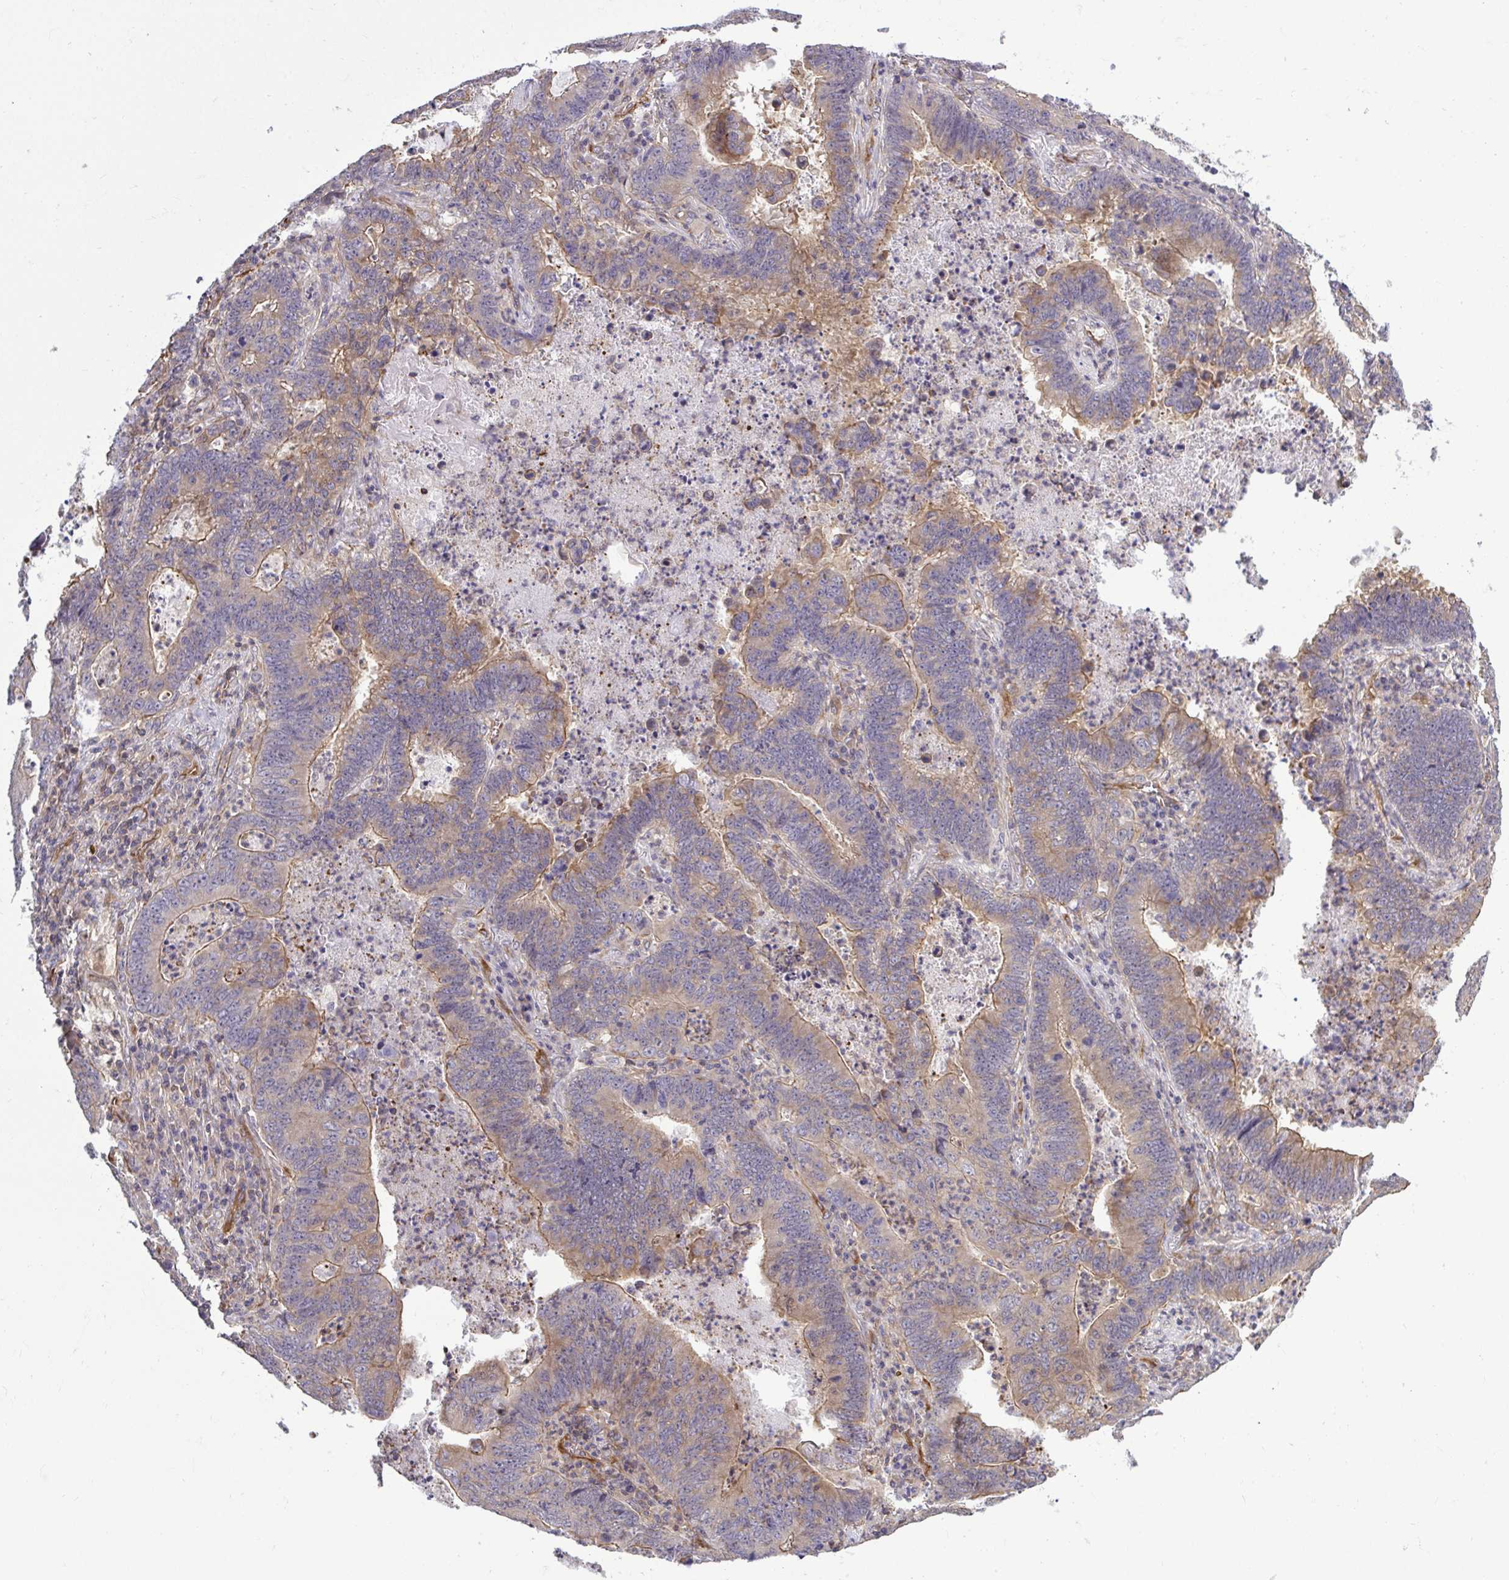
{"staining": {"intensity": "weak", "quantity": ">75%", "location": "cytoplasmic/membranous"}, "tissue": "lung cancer", "cell_type": "Tumor cells", "image_type": "cancer", "snomed": [{"axis": "morphology", "description": "Aneuploidy"}, {"axis": "morphology", "description": "Adenocarcinoma, NOS"}, {"axis": "morphology", "description": "Adenocarcinoma primary or metastatic"}, {"axis": "topography", "description": "Lung"}], "caption": "Protein staining reveals weak cytoplasmic/membranous positivity in approximately >75% of tumor cells in lung cancer. Using DAB (brown) and hematoxylin (blue) stains, captured at high magnification using brightfield microscopy.", "gene": "FUT10", "patient": {"sex": "female", "age": 75}}